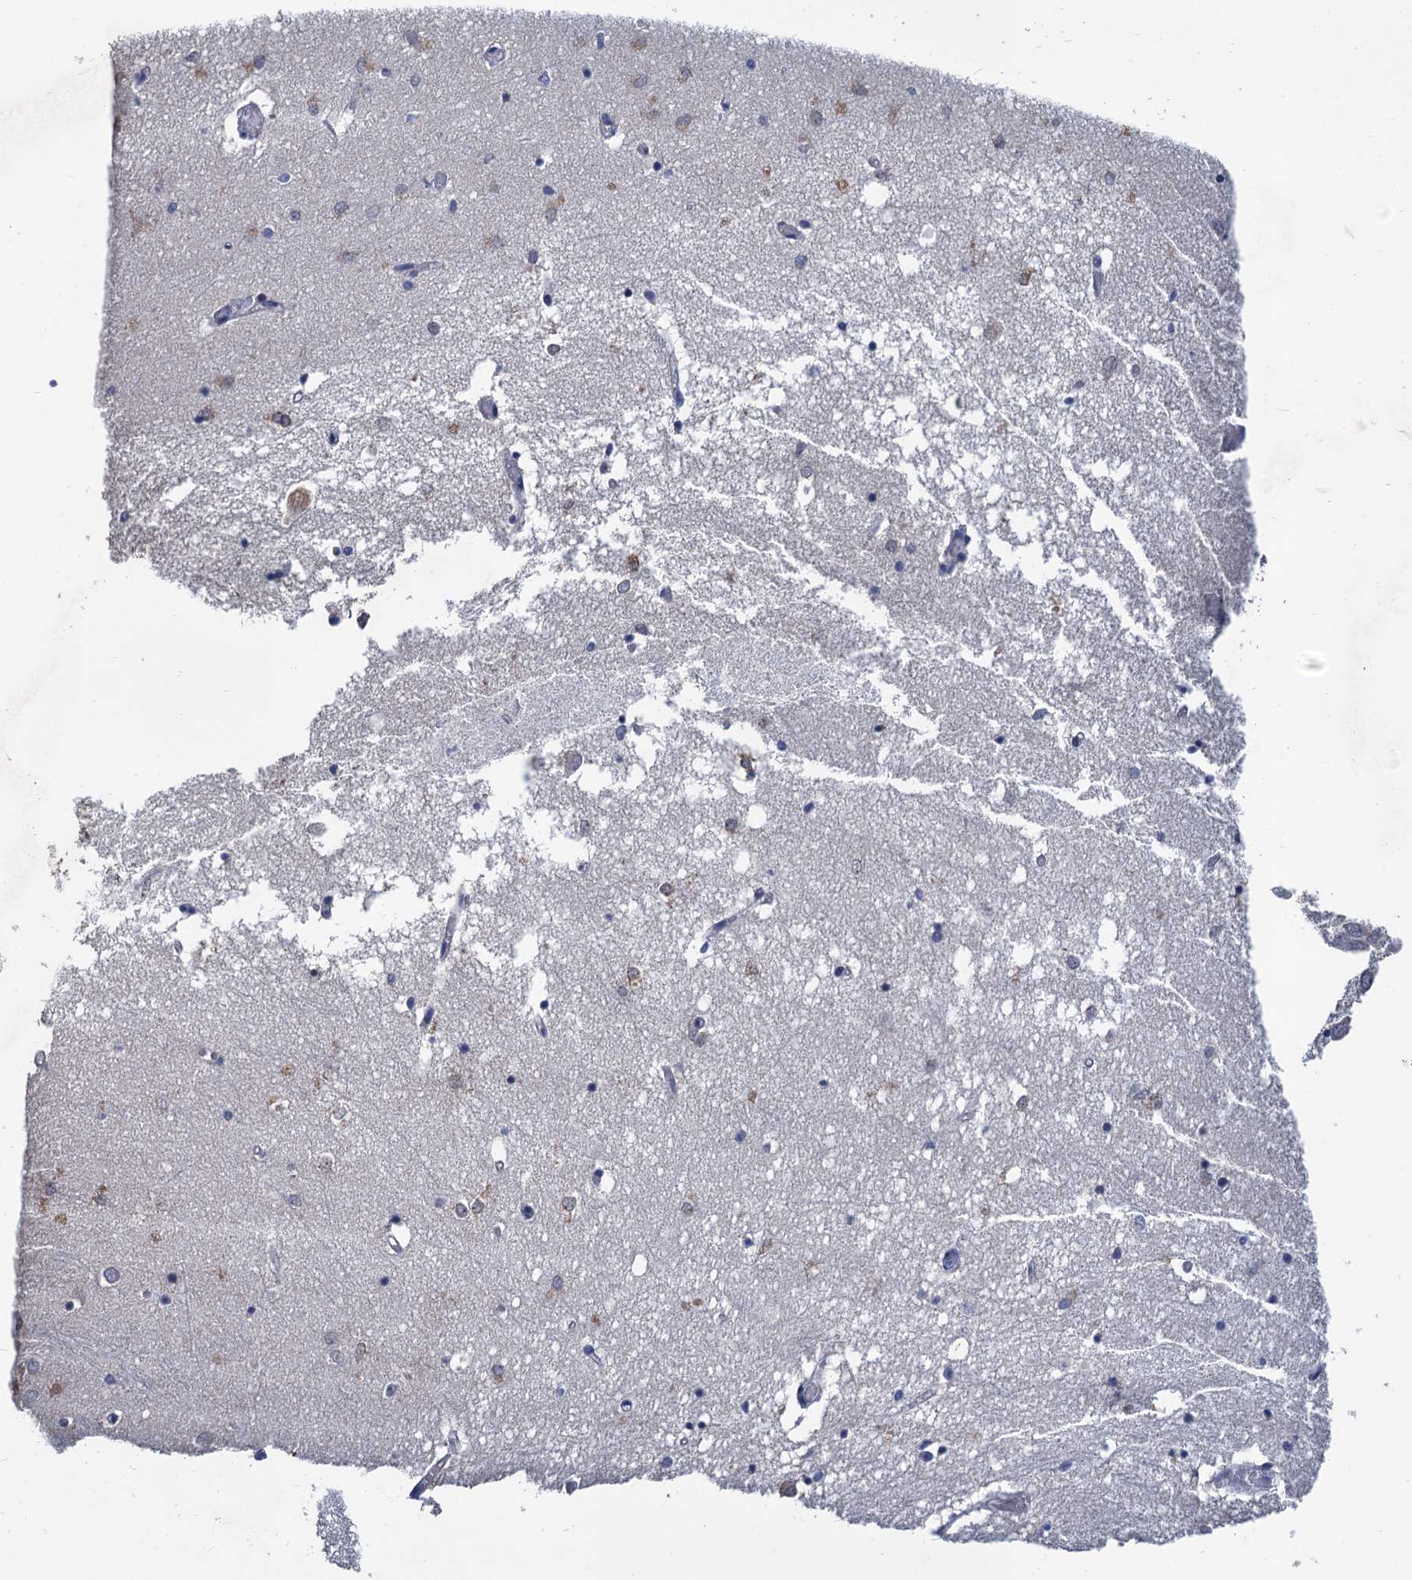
{"staining": {"intensity": "weak", "quantity": "<25%", "location": "cytoplasmic/membranous"}, "tissue": "hippocampus", "cell_type": "Glial cells", "image_type": "normal", "snomed": [{"axis": "morphology", "description": "Normal tissue, NOS"}, {"axis": "topography", "description": "Hippocampus"}], "caption": "DAB (3,3'-diaminobenzidine) immunohistochemical staining of normal hippocampus demonstrates no significant staining in glial cells. (DAB (3,3'-diaminobenzidine) immunohistochemistry, high magnification).", "gene": "TSEN34", "patient": {"sex": "male", "age": 70}}